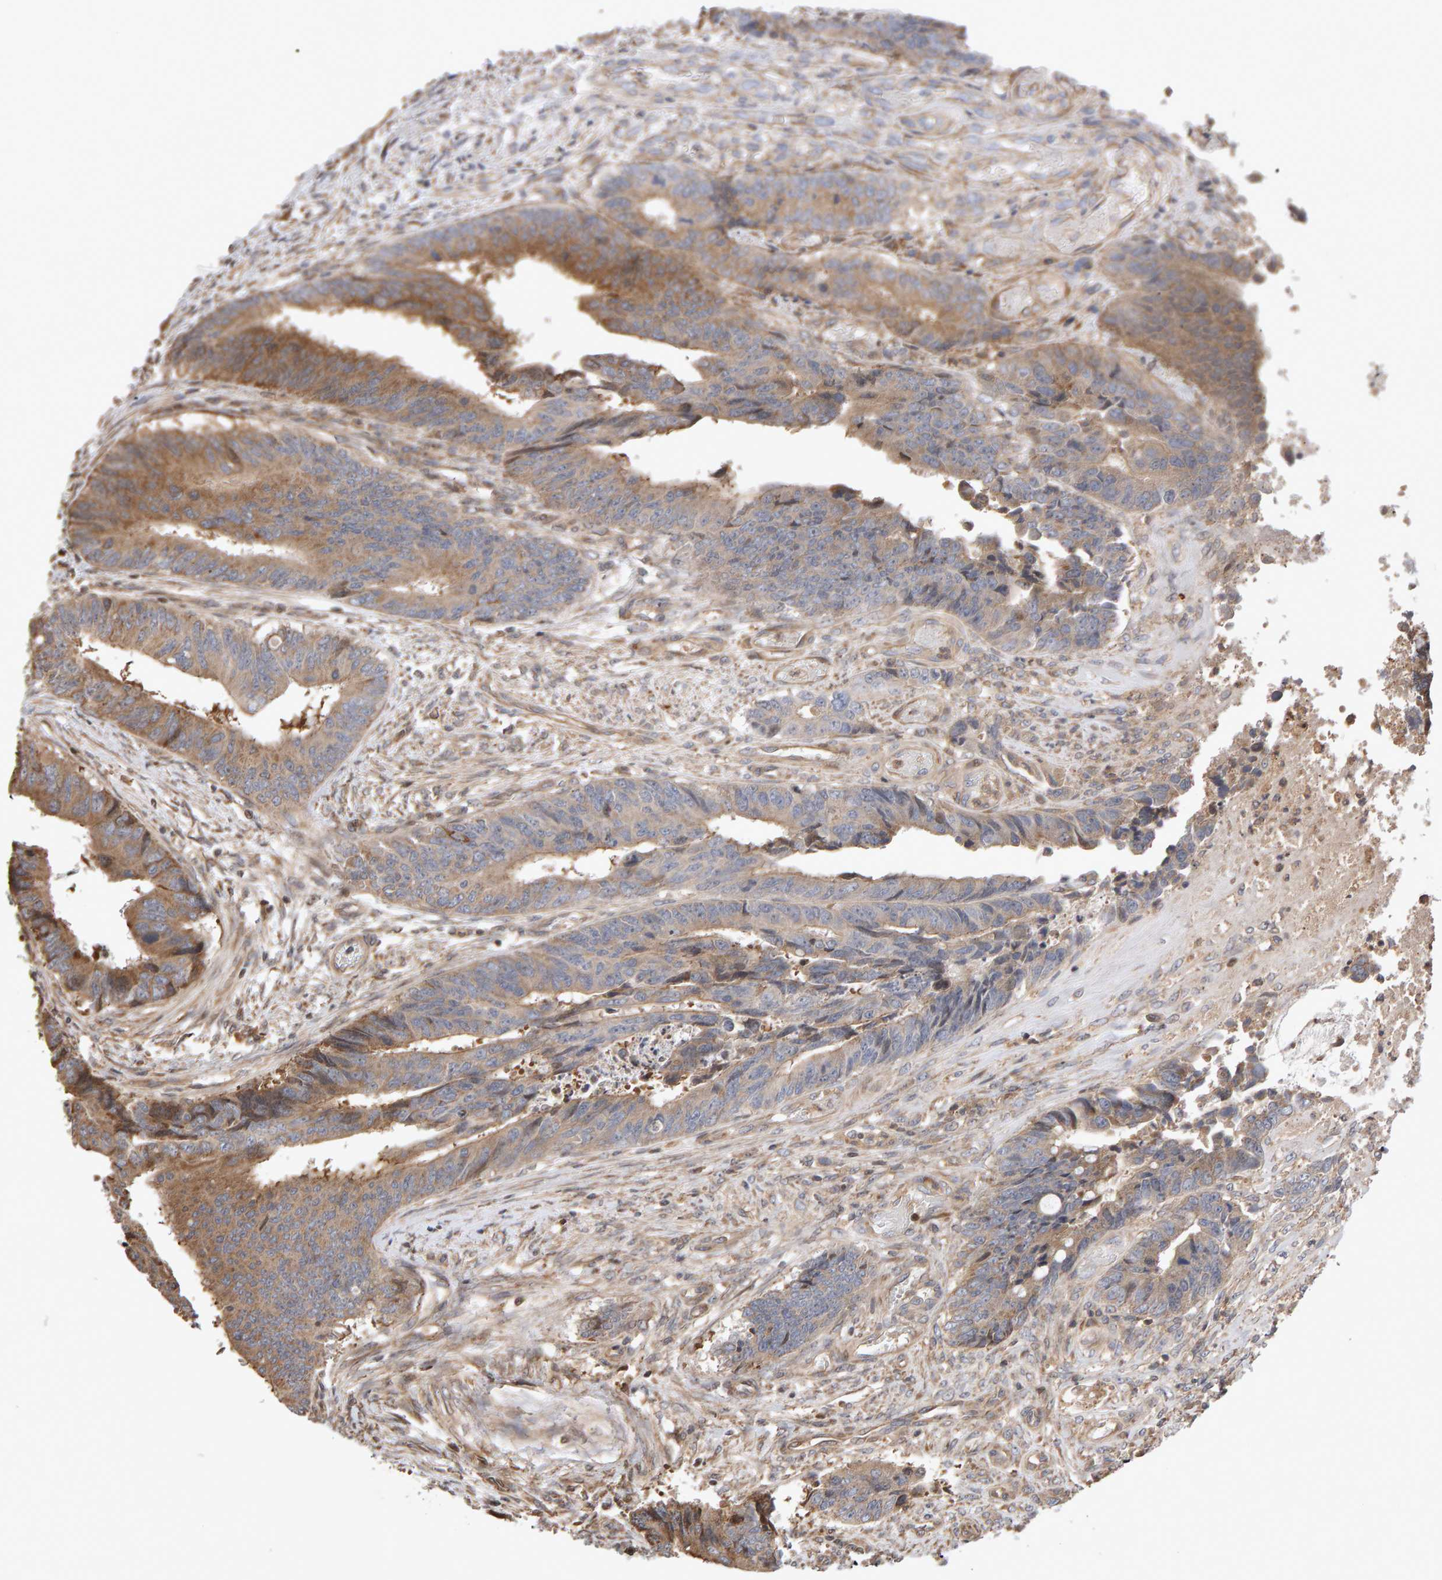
{"staining": {"intensity": "moderate", "quantity": ">75%", "location": "cytoplasmic/membranous"}, "tissue": "colorectal cancer", "cell_type": "Tumor cells", "image_type": "cancer", "snomed": [{"axis": "morphology", "description": "Adenocarcinoma, NOS"}, {"axis": "topography", "description": "Rectum"}], "caption": "A histopathology image of colorectal adenocarcinoma stained for a protein displays moderate cytoplasmic/membranous brown staining in tumor cells.", "gene": "LZTS1", "patient": {"sex": "male", "age": 84}}